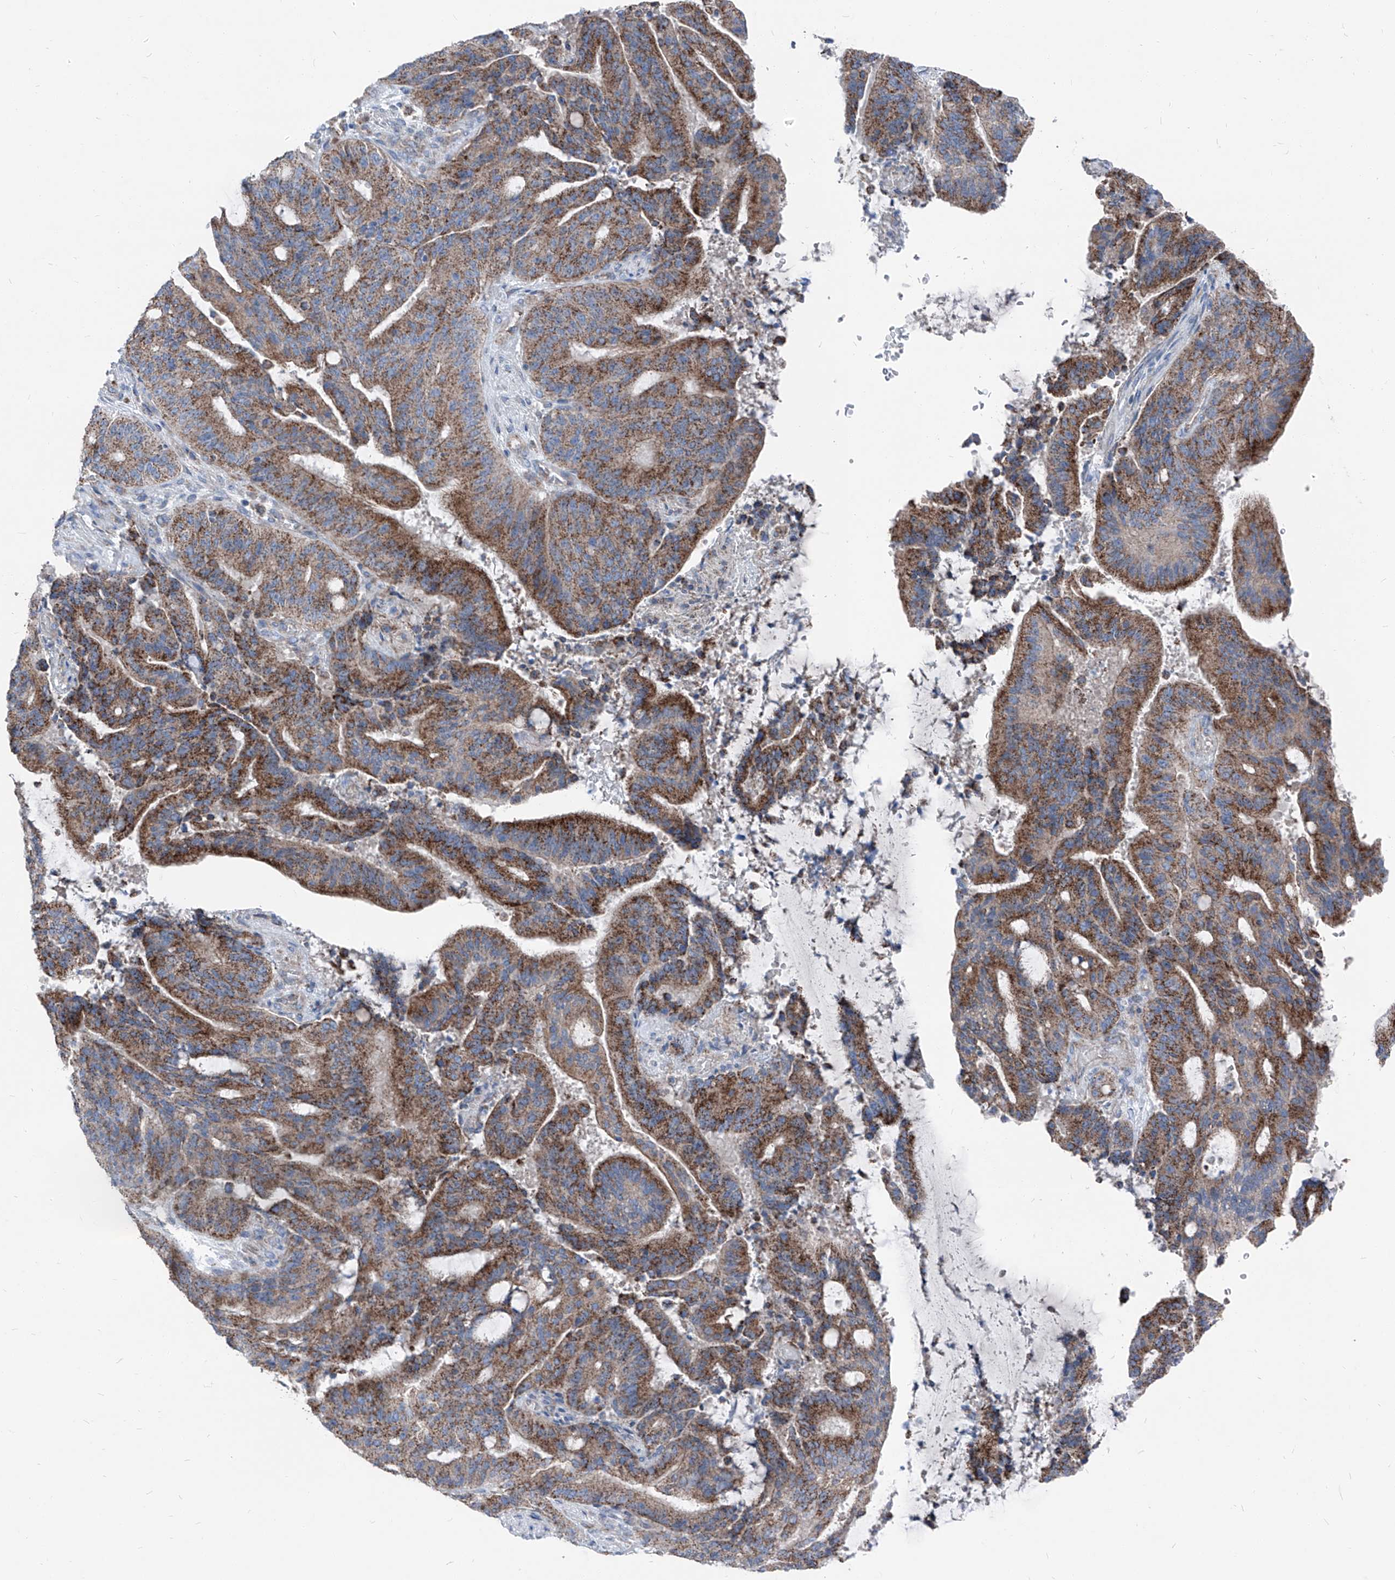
{"staining": {"intensity": "moderate", "quantity": ">75%", "location": "cytoplasmic/membranous"}, "tissue": "liver cancer", "cell_type": "Tumor cells", "image_type": "cancer", "snomed": [{"axis": "morphology", "description": "Normal tissue, NOS"}, {"axis": "morphology", "description": "Cholangiocarcinoma"}, {"axis": "topography", "description": "Liver"}, {"axis": "topography", "description": "Peripheral nerve tissue"}], "caption": "IHC staining of liver cancer, which displays medium levels of moderate cytoplasmic/membranous expression in approximately >75% of tumor cells indicating moderate cytoplasmic/membranous protein expression. The staining was performed using DAB (brown) for protein detection and nuclei were counterstained in hematoxylin (blue).", "gene": "AGPS", "patient": {"sex": "female", "age": 73}}